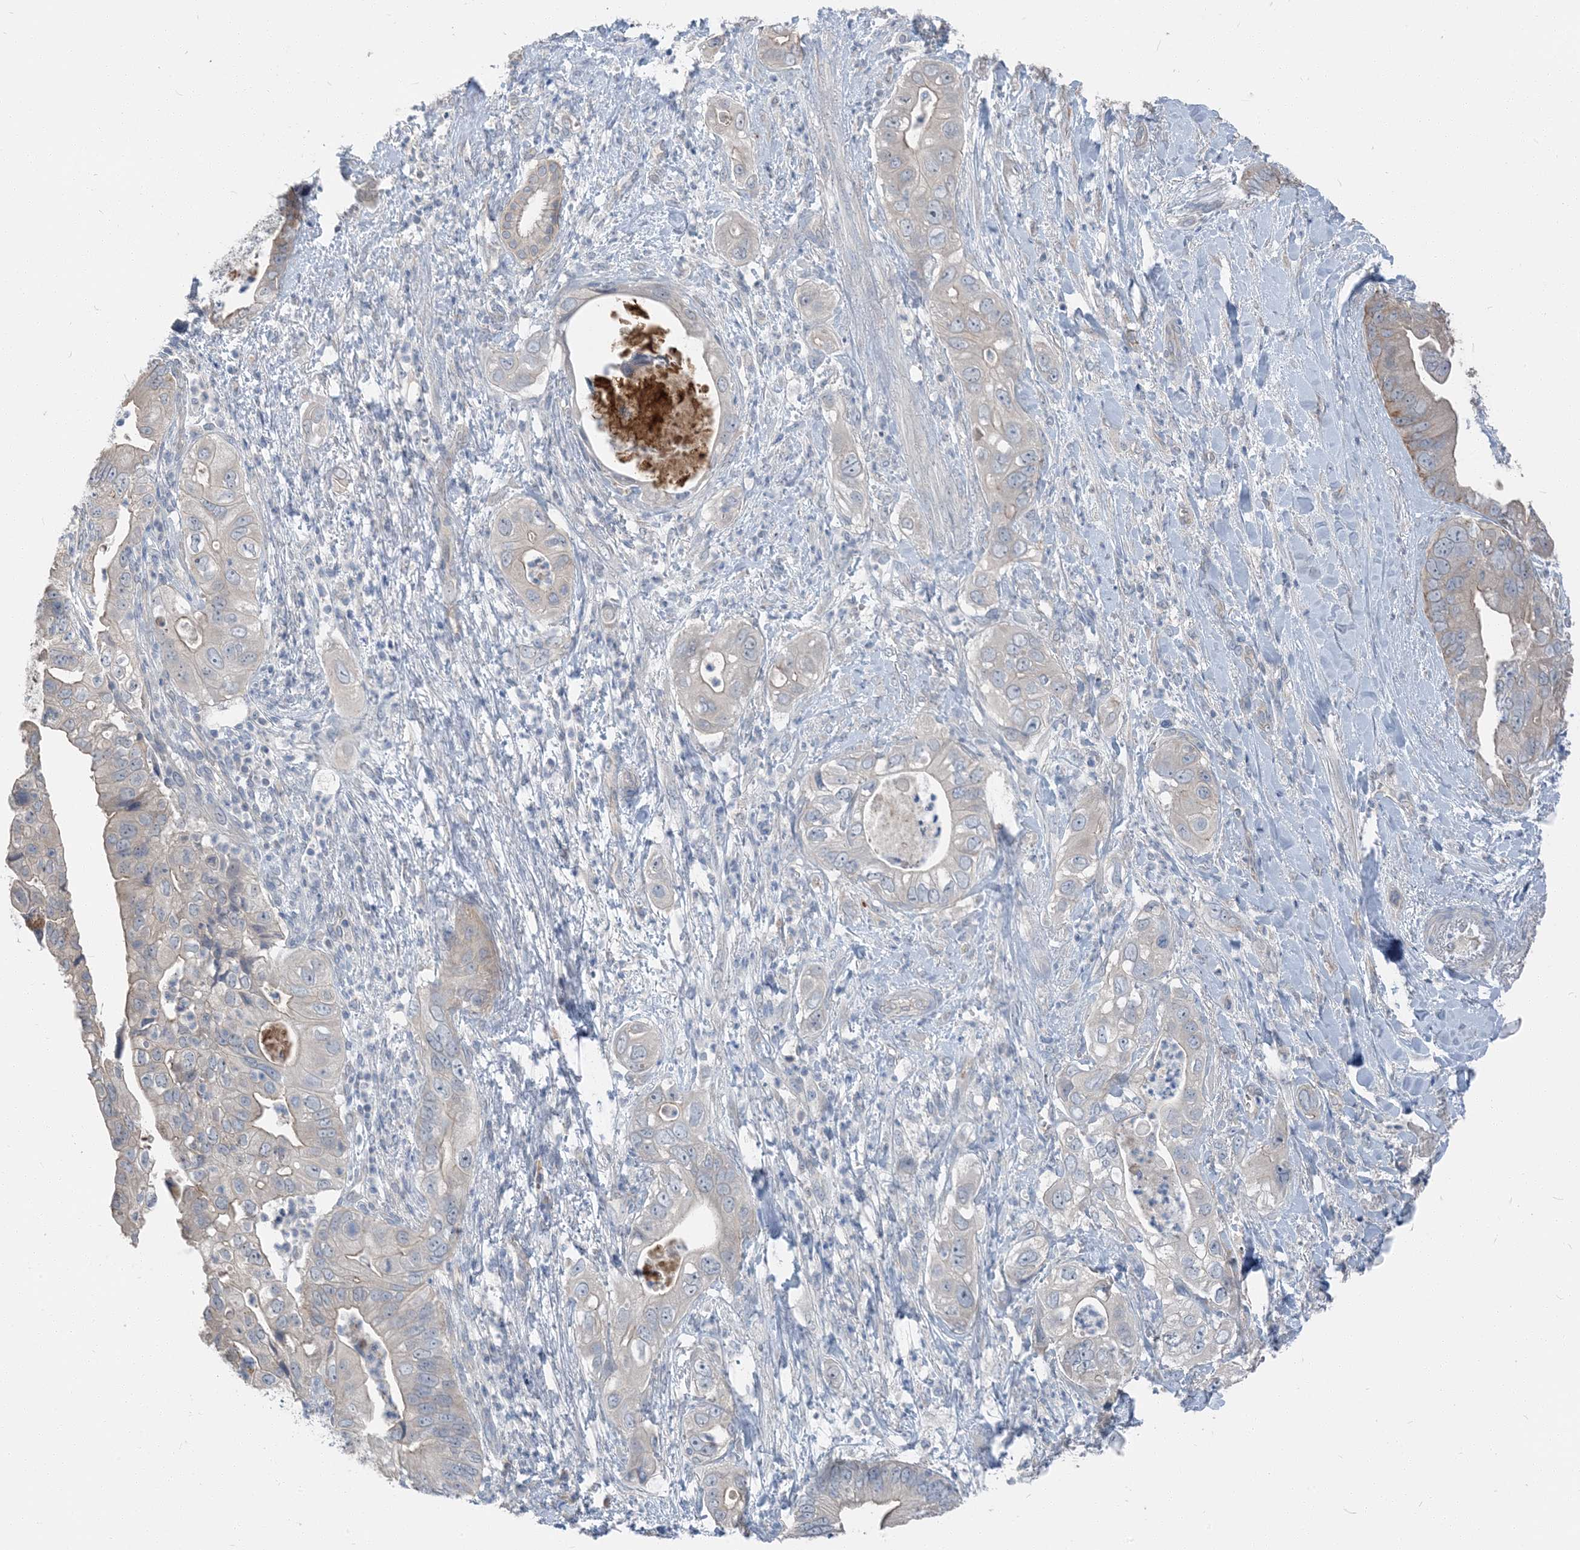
{"staining": {"intensity": "negative", "quantity": "none", "location": "none"}, "tissue": "pancreatic cancer", "cell_type": "Tumor cells", "image_type": "cancer", "snomed": [{"axis": "morphology", "description": "Adenocarcinoma, NOS"}, {"axis": "topography", "description": "Pancreas"}], "caption": "This photomicrograph is of pancreatic adenocarcinoma stained with immunohistochemistry (IHC) to label a protein in brown with the nuclei are counter-stained blue. There is no staining in tumor cells. The staining is performed using DAB brown chromogen with nuclei counter-stained in using hematoxylin.", "gene": "NCOA7", "patient": {"sex": "female", "age": 78}}